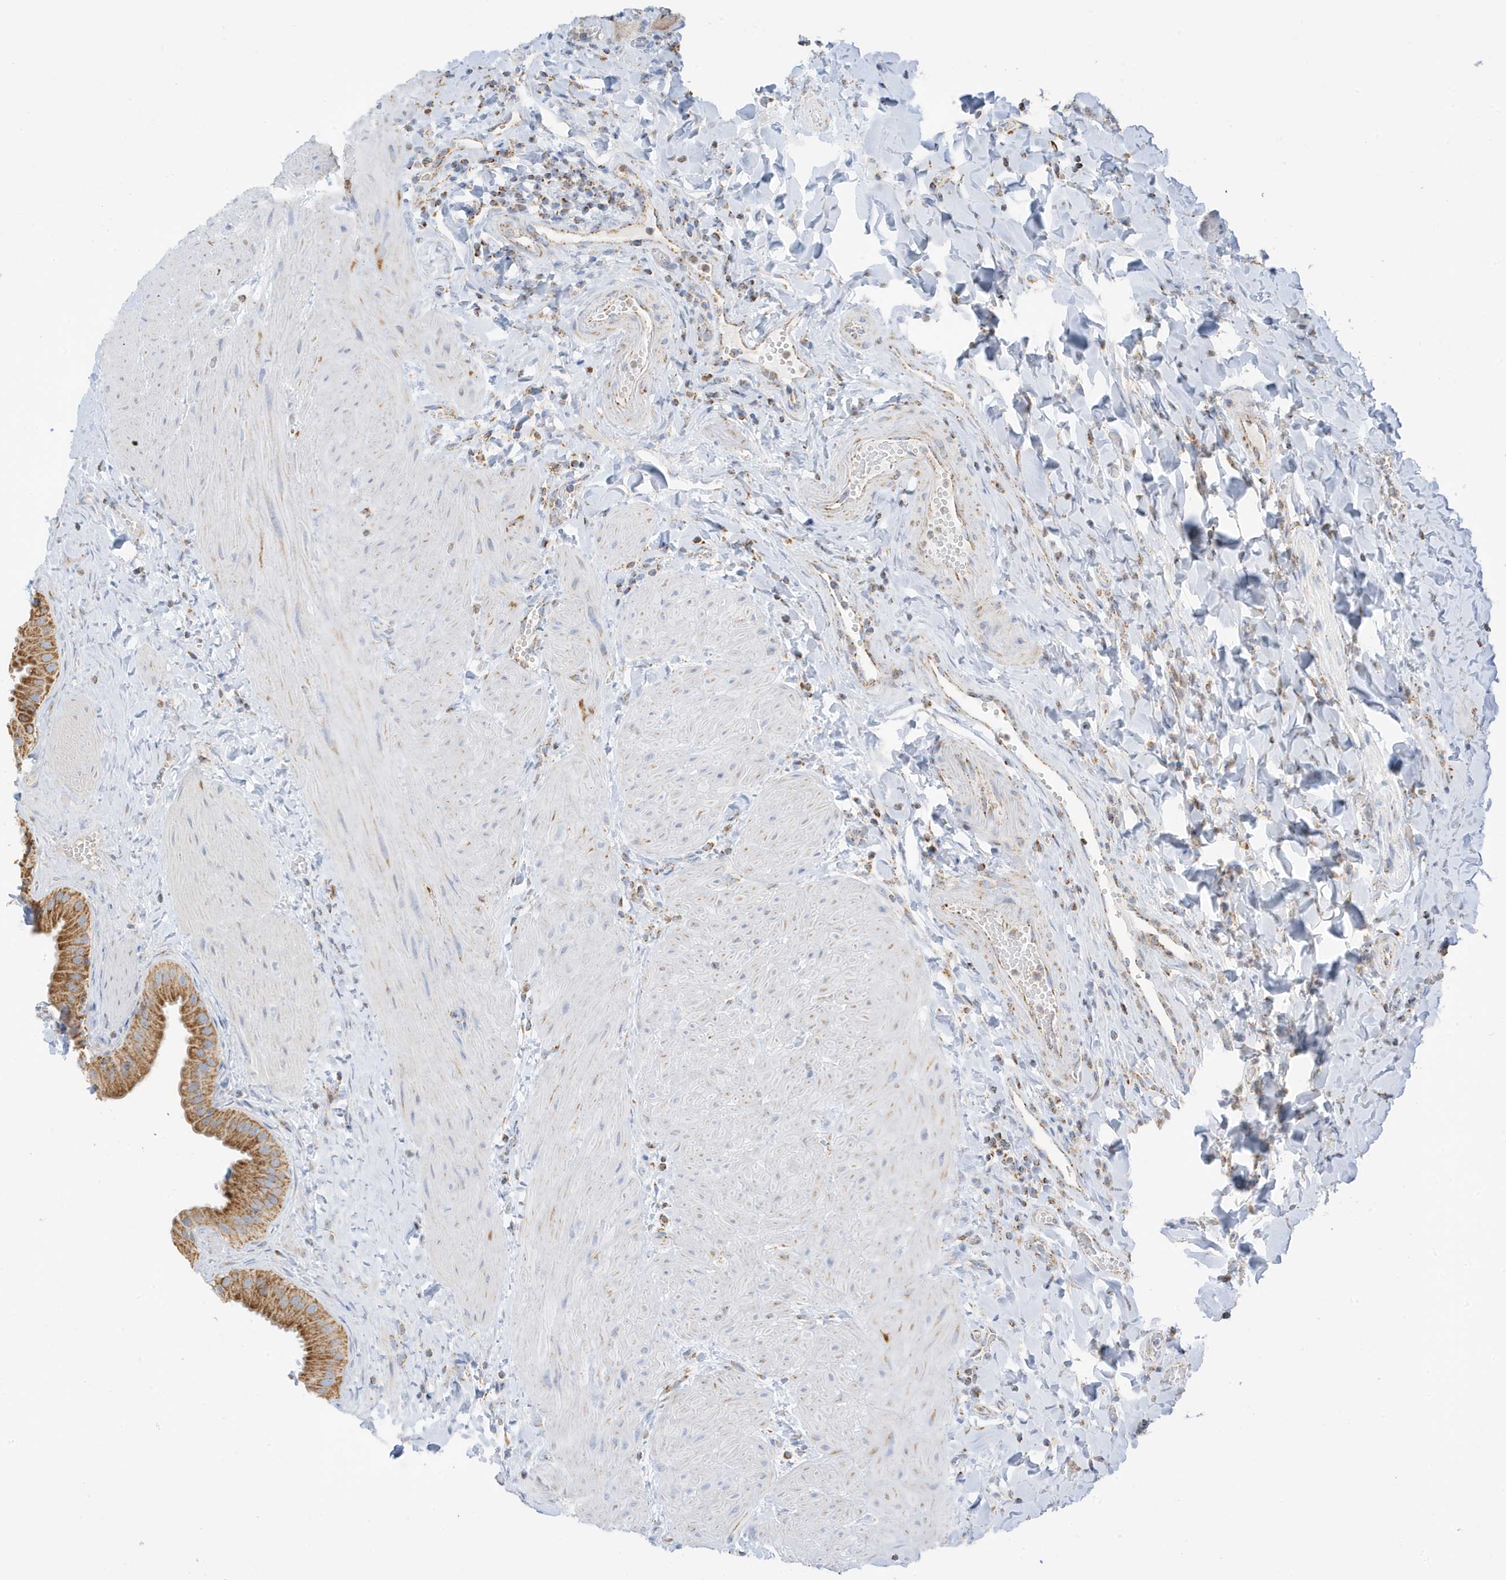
{"staining": {"intensity": "strong", "quantity": ">75%", "location": "cytoplasmic/membranous"}, "tissue": "gallbladder", "cell_type": "Glandular cells", "image_type": "normal", "snomed": [{"axis": "morphology", "description": "Normal tissue, NOS"}, {"axis": "topography", "description": "Gallbladder"}], "caption": "Human gallbladder stained for a protein (brown) displays strong cytoplasmic/membranous positive positivity in about >75% of glandular cells.", "gene": "CAPN13", "patient": {"sex": "male", "age": 55}}